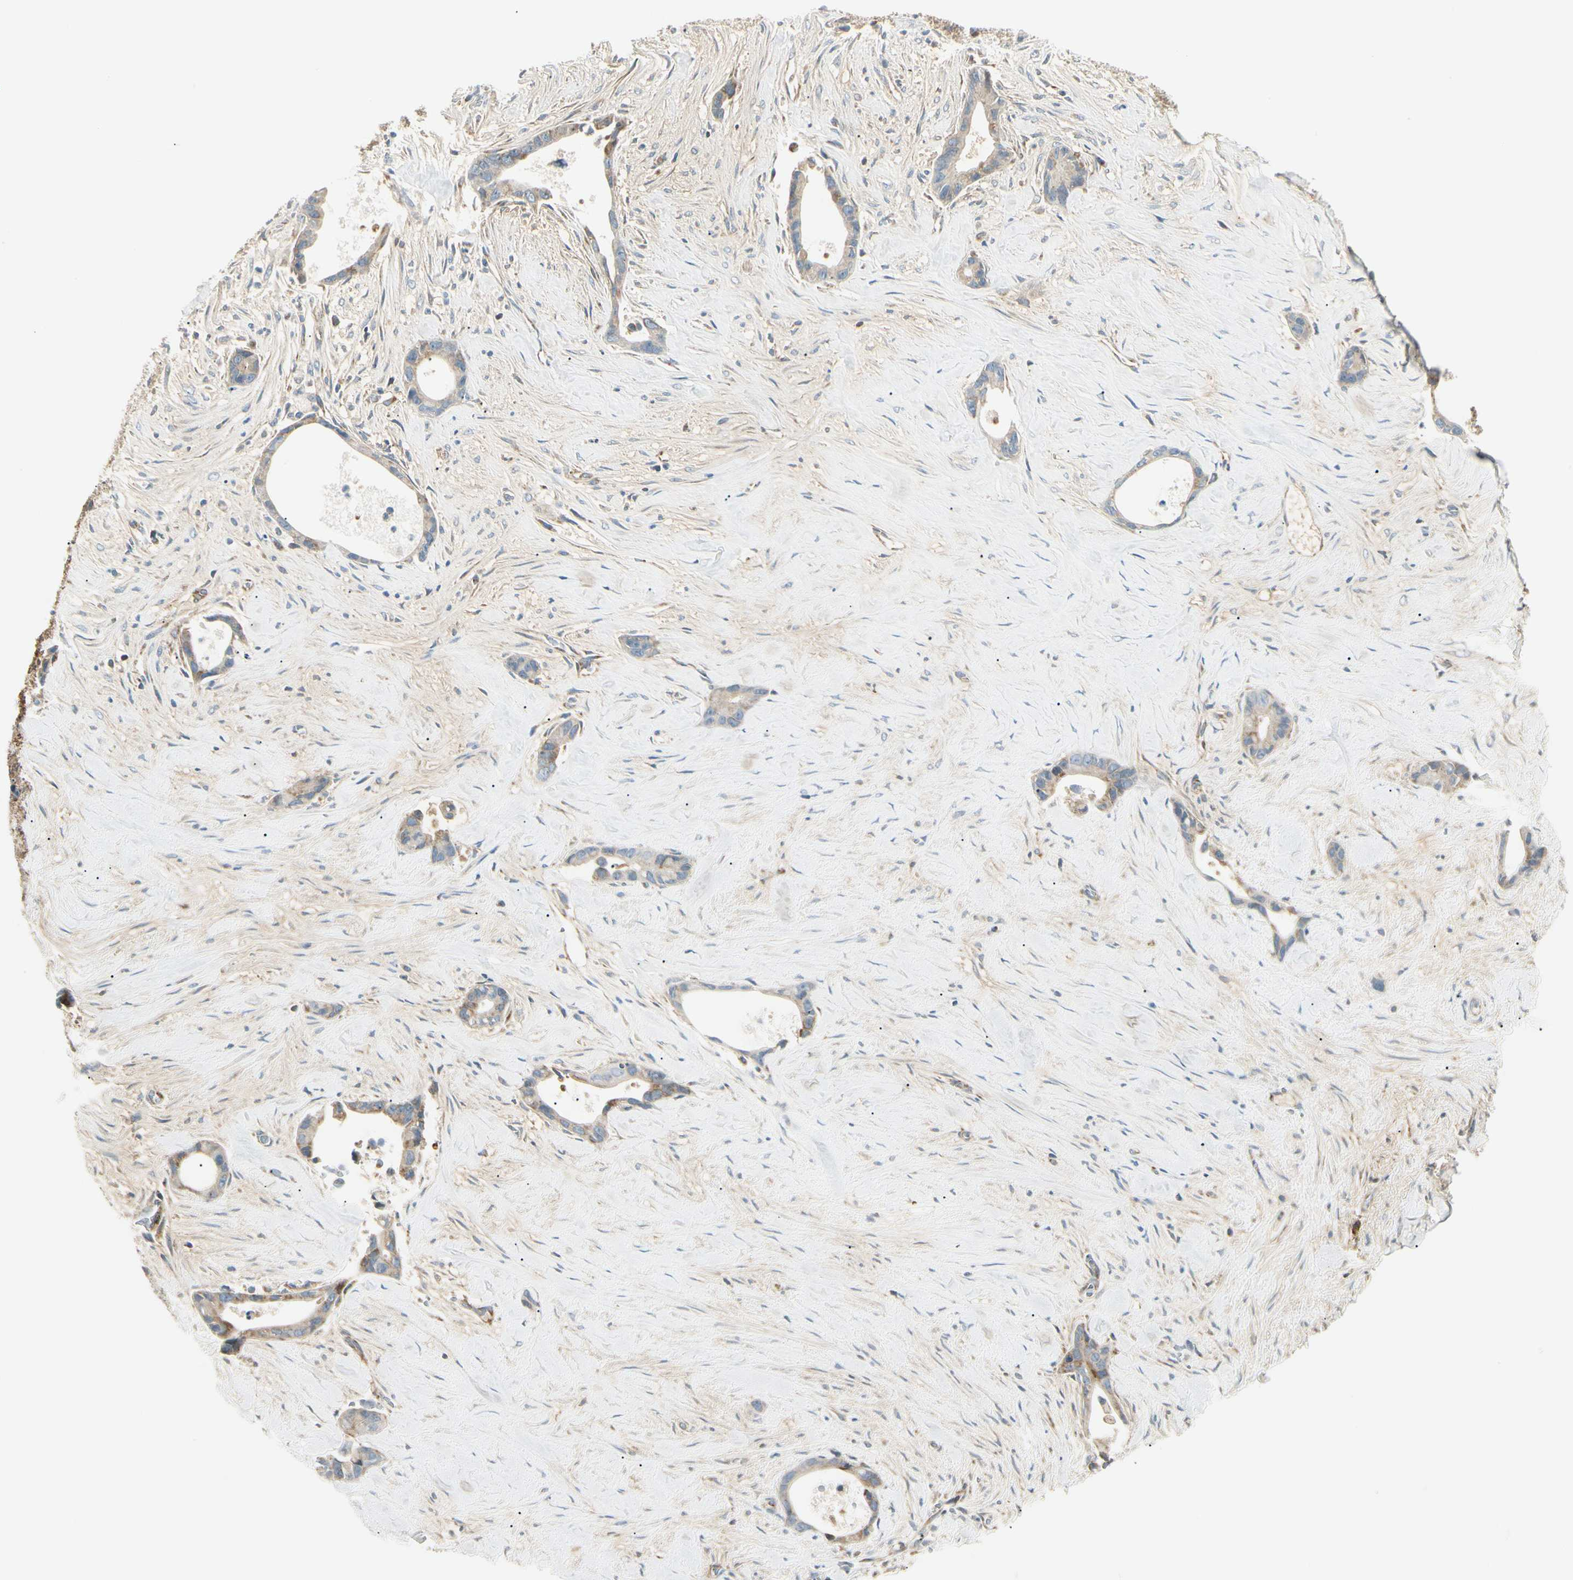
{"staining": {"intensity": "weak", "quantity": "25%-75%", "location": "cytoplasmic/membranous"}, "tissue": "liver cancer", "cell_type": "Tumor cells", "image_type": "cancer", "snomed": [{"axis": "morphology", "description": "Cholangiocarcinoma"}, {"axis": "topography", "description": "Liver"}], "caption": "A histopathology image of cholangiocarcinoma (liver) stained for a protein exhibits weak cytoplasmic/membranous brown staining in tumor cells. (IHC, brightfield microscopy, high magnification).", "gene": "TBC1D10A", "patient": {"sex": "female", "age": 55}}